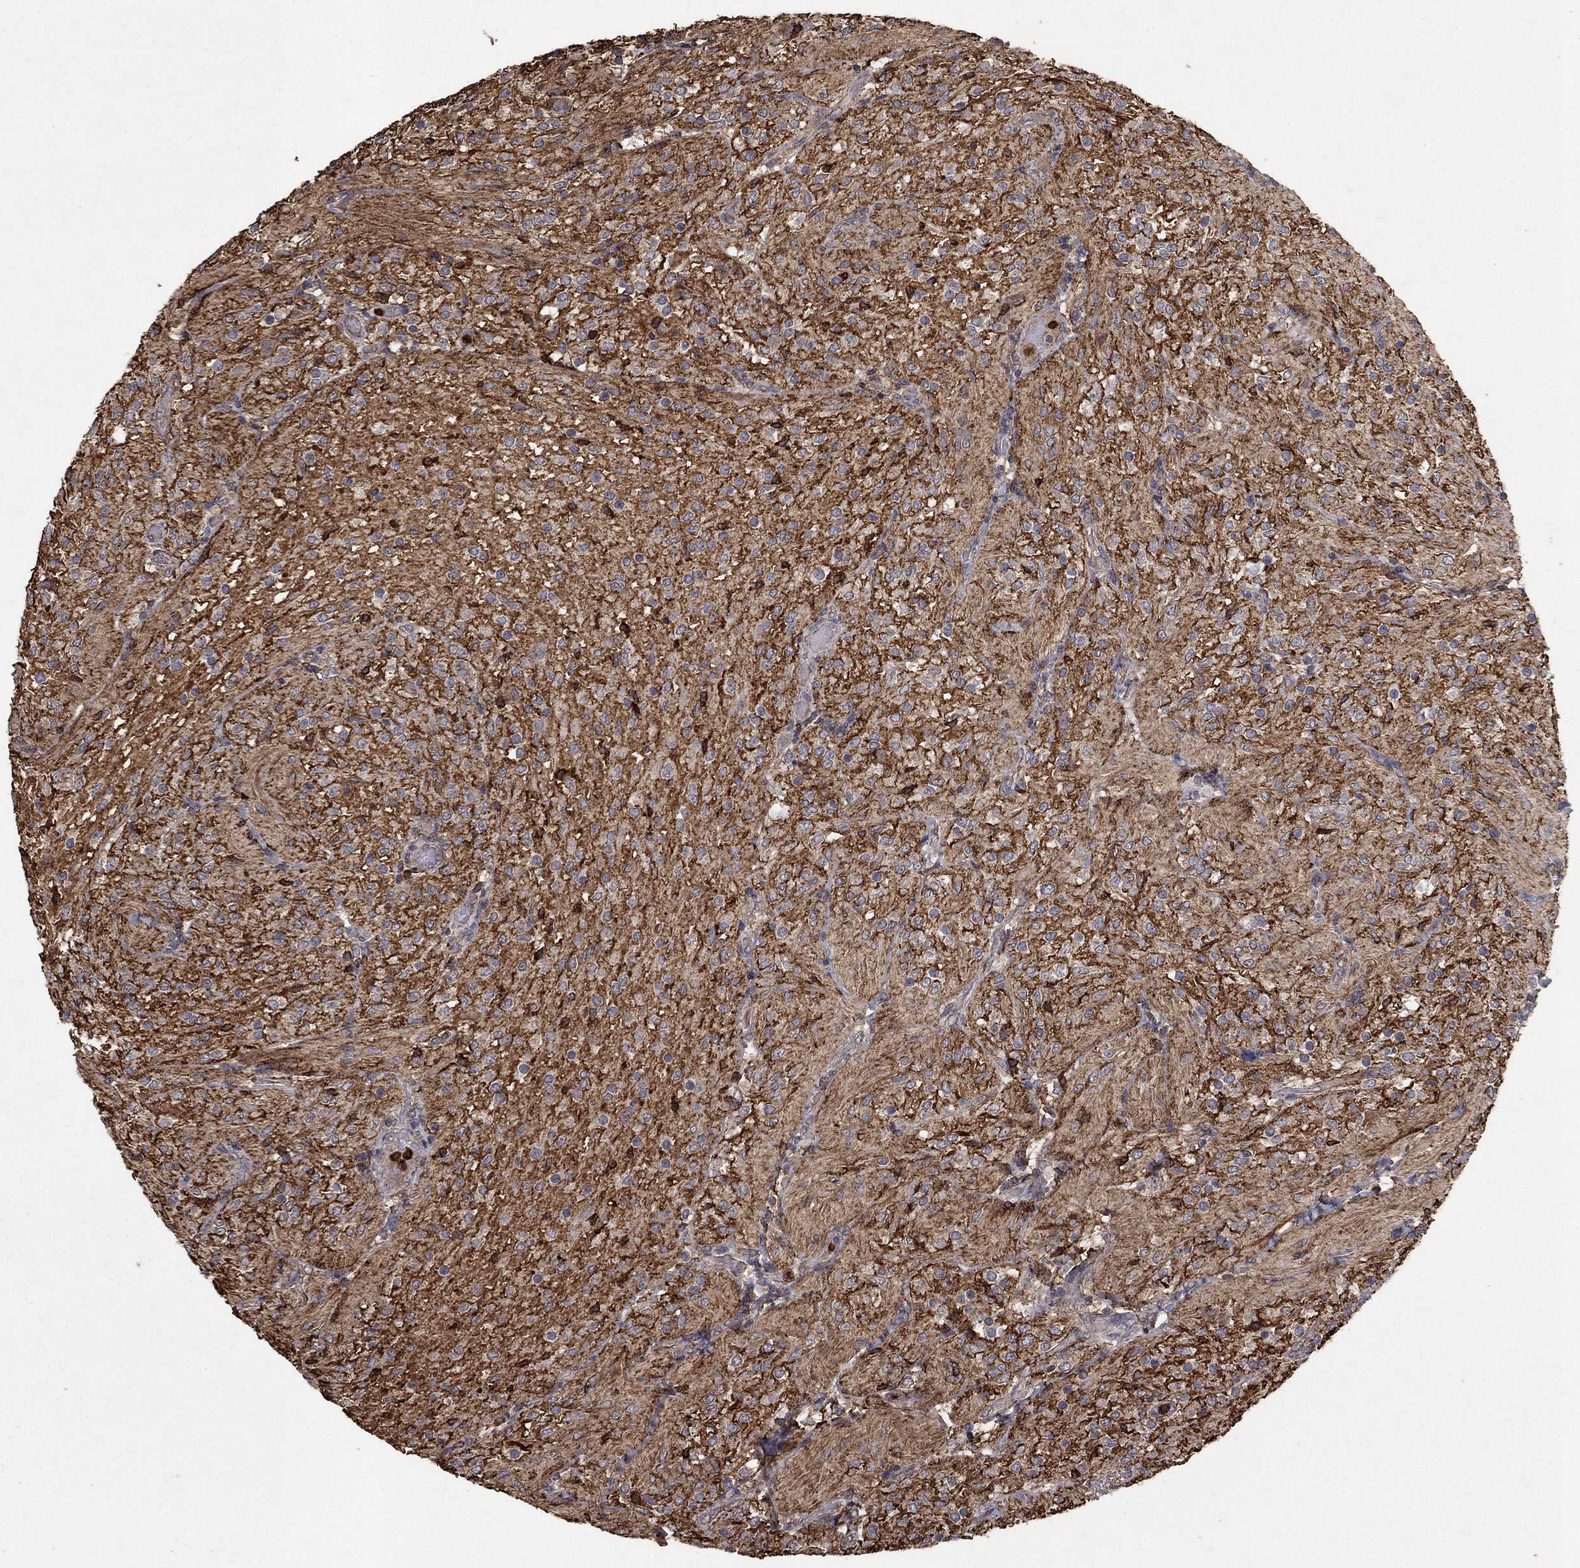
{"staining": {"intensity": "strong", "quantity": "<25%", "location": "cytoplasmic/membranous"}, "tissue": "glioma", "cell_type": "Tumor cells", "image_type": "cancer", "snomed": [{"axis": "morphology", "description": "Glioma, malignant, Low grade"}, {"axis": "topography", "description": "Brain"}], "caption": "Malignant glioma (low-grade) stained for a protein displays strong cytoplasmic/membranous positivity in tumor cells.", "gene": "CD24", "patient": {"sex": "male", "age": 3}}